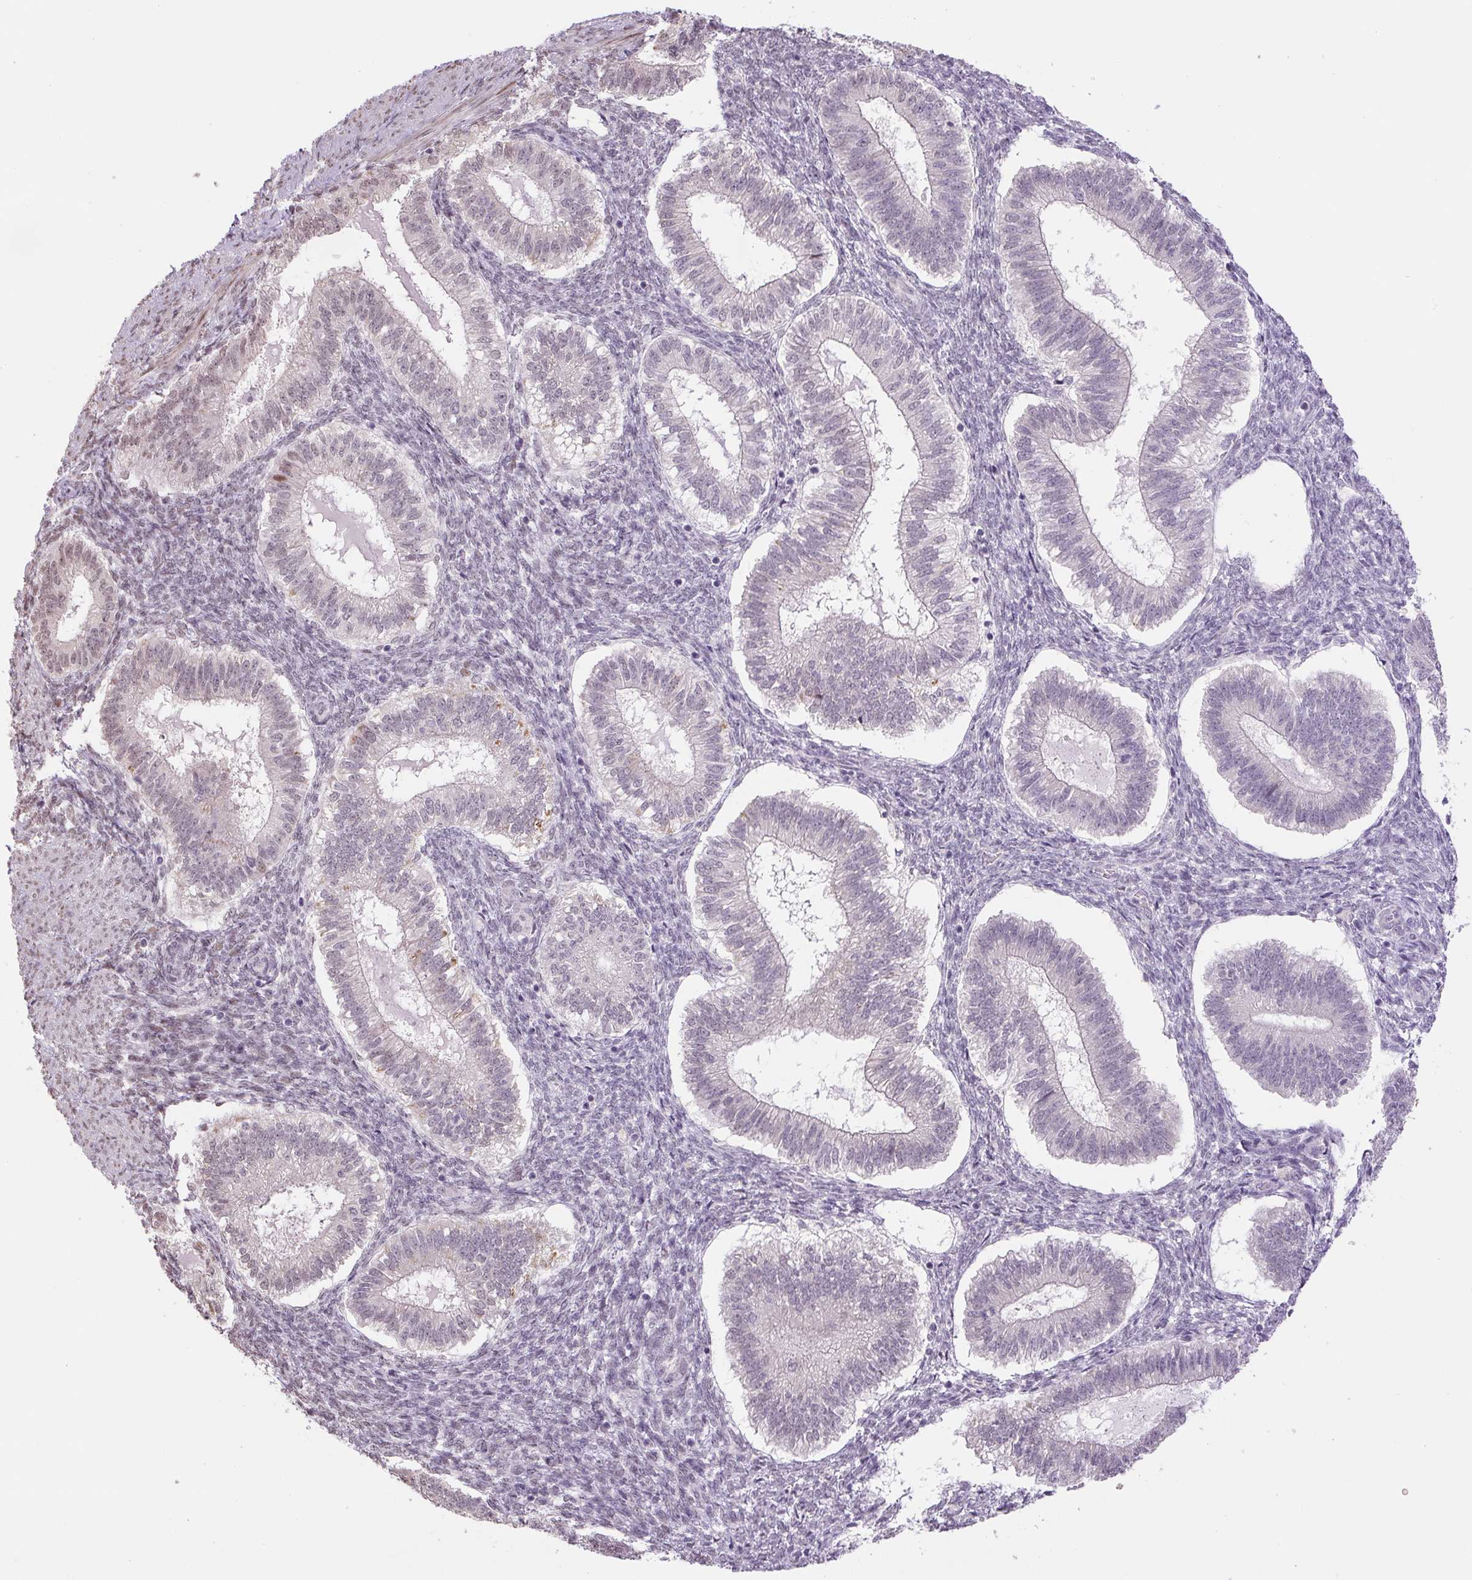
{"staining": {"intensity": "moderate", "quantity": "<25%", "location": "nuclear"}, "tissue": "endometrium", "cell_type": "Cells in endometrial stroma", "image_type": "normal", "snomed": [{"axis": "morphology", "description": "Normal tissue, NOS"}, {"axis": "topography", "description": "Endometrium"}], "caption": "Immunohistochemical staining of unremarkable endometrium shows low levels of moderate nuclear positivity in approximately <25% of cells in endometrial stroma.", "gene": "TCFL5", "patient": {"sex": "female", "age": 25}}